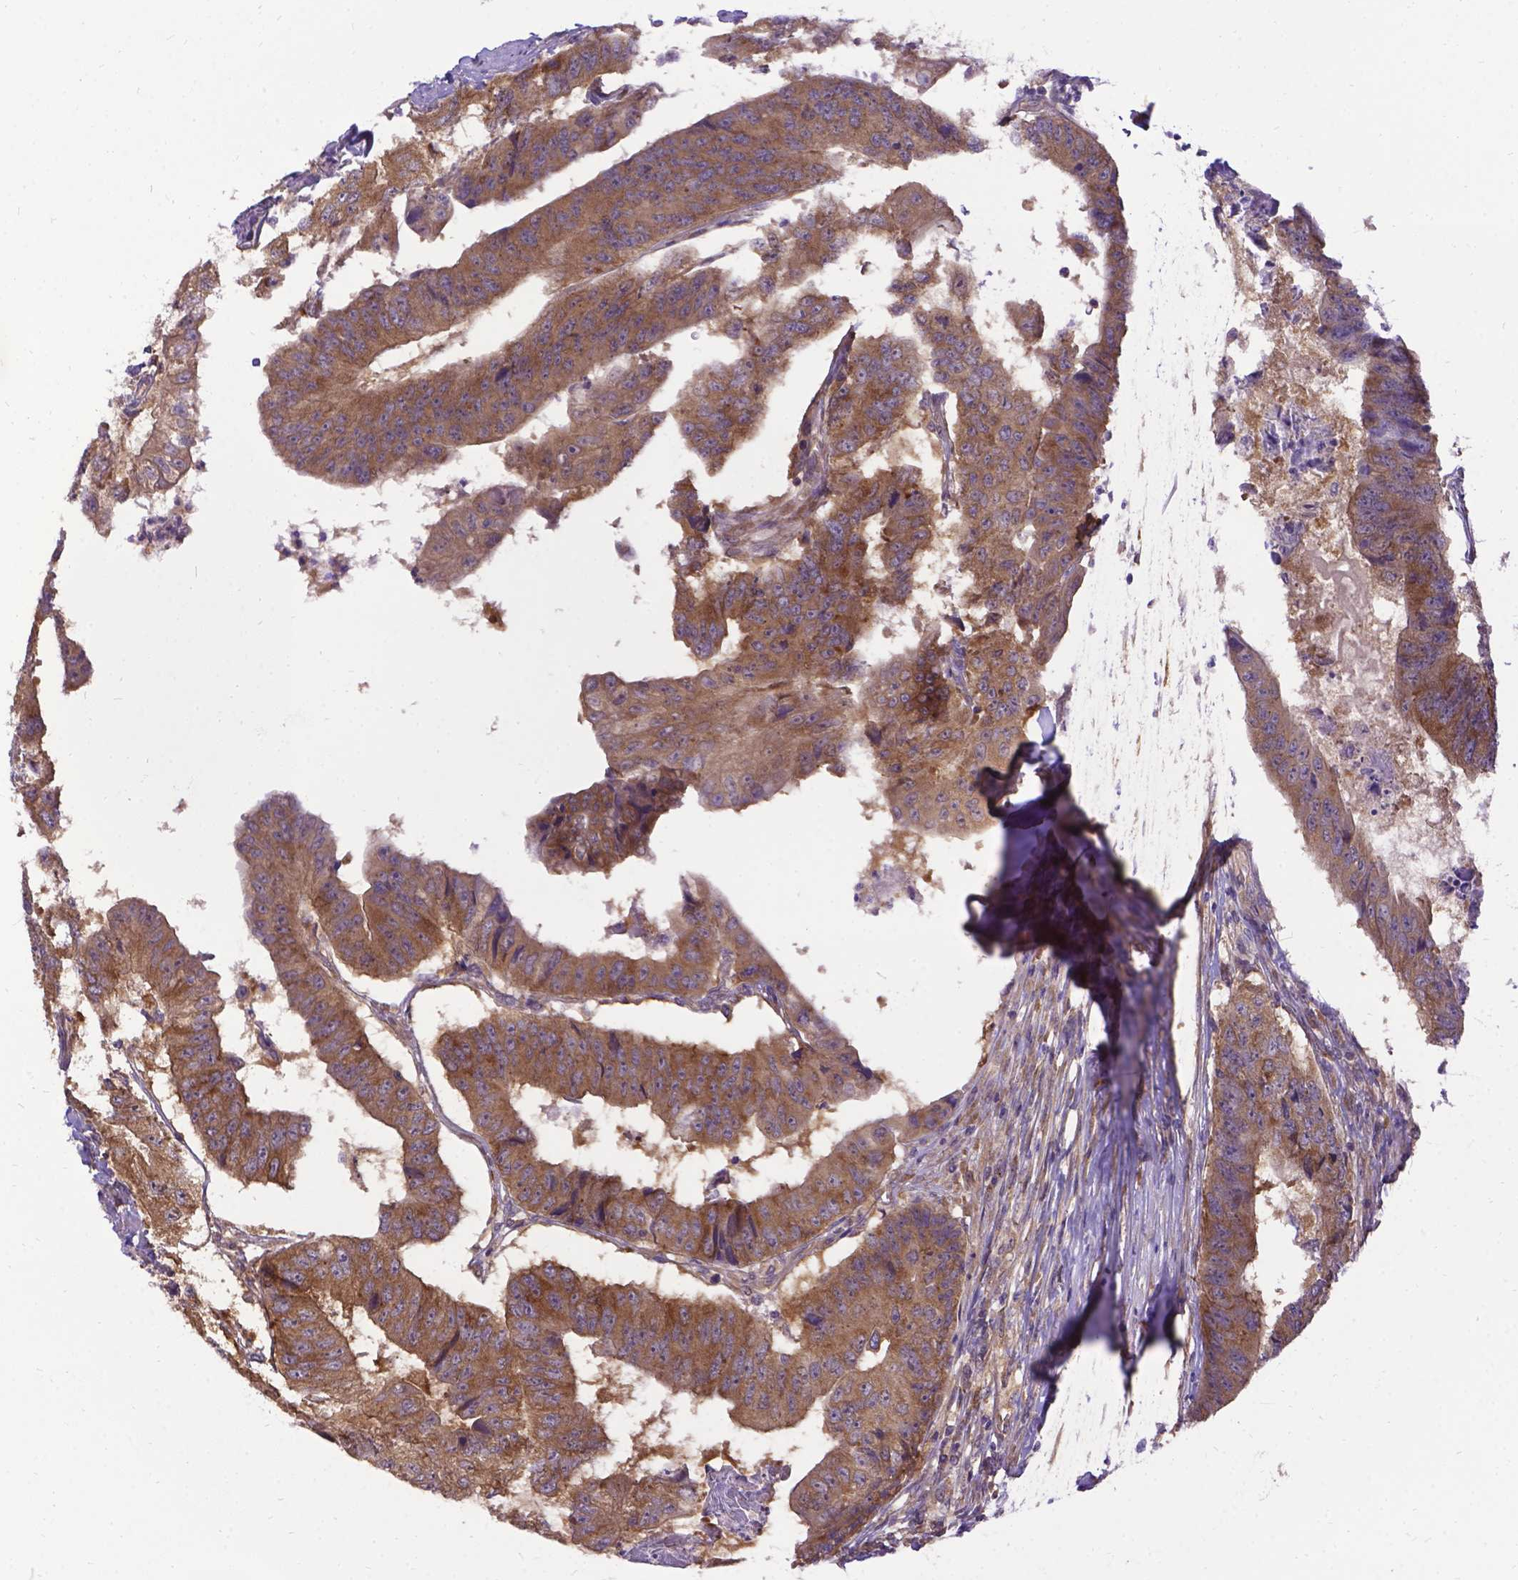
{"staining": {"intensity": "moderate", "quantity": ">75%", "location": "cytoplasmic/membranous"}, "tissue": "colorectal cancer", "cell_type": "Tumor cells", "image_type": "cancer", "snomed": [{"axis": "morphology", "description": "Adenocarcinoma, NOS"}, {"axis": "topography", "description": "Colon"}], "caption": "The immunohistochemical stain shows moderate cytoplasmic/membranous staining in tumor cells of colorectal cancer (adenocarcinoma) tissue. (IHC, brightfield microscopy, high magnification).", "gene": "DENND6A", "patient": {"sex": "female", "age": 67}}